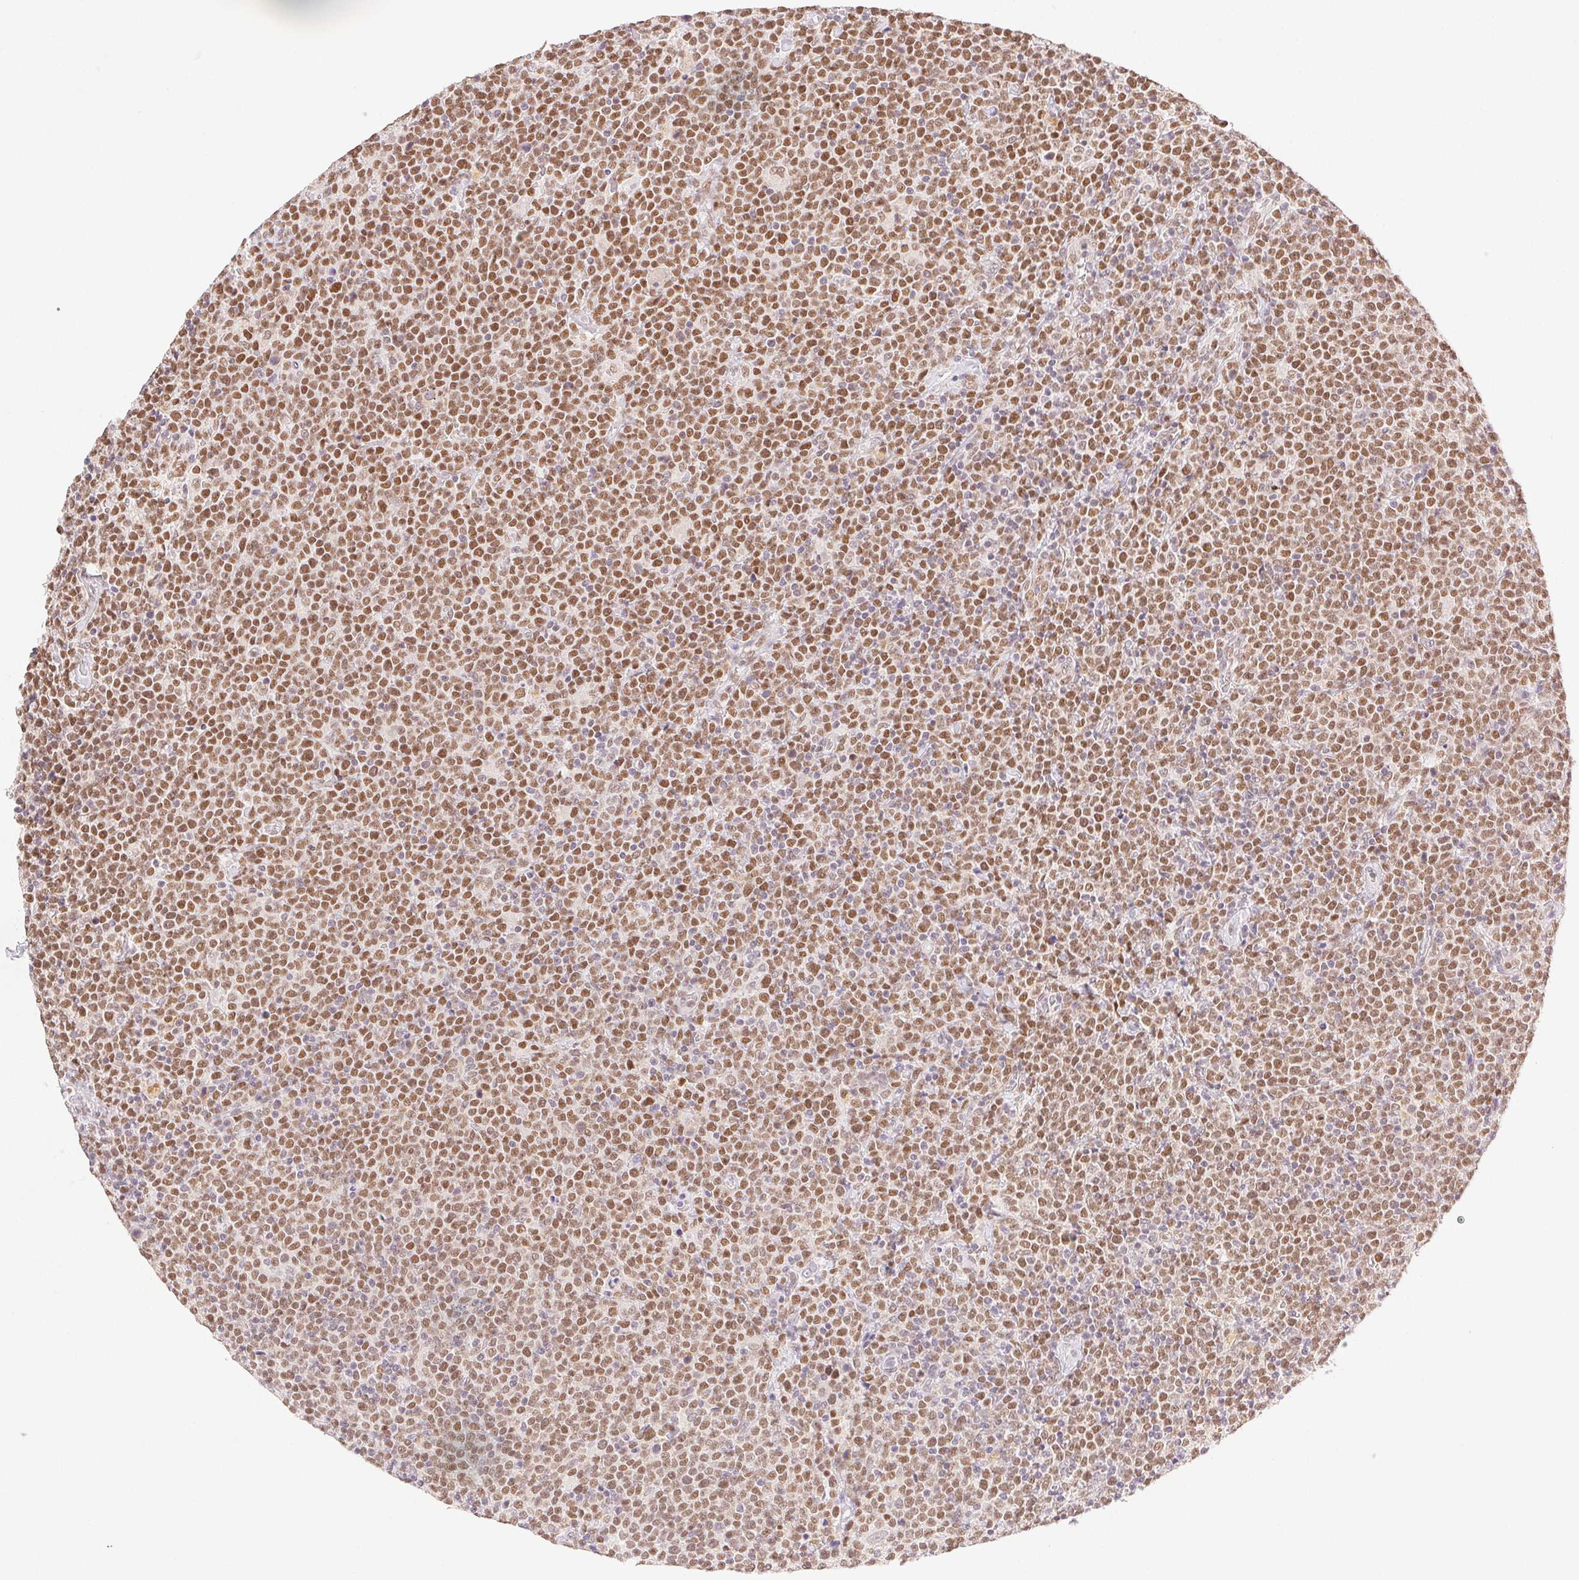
{"staining": {"intensity": "moderate", "quantity": ">75%", "location": "nuclear"}, "tissue": "lymphoma", "cell_type": "Tumor cells", "image_type": "cancer", "snomed": [{"axis": "morphology", "description": "Malignant lymphoma, non-Hodgkin's type, High grade"}, {"axis": "topography", "description": "Lymph node"}], "caption": "DAB (3,3'-diaminobenzidine) immunohistochemical staining of malignant lymphoma, non-Hodgkin's type (high-grade) shows moderate nuclear protein positivity in approximately >75% of tumor cells. Nuclei are stained in blue.", "gene": "H2AZ2", "patient": {"sex": "male", "age": 61}}